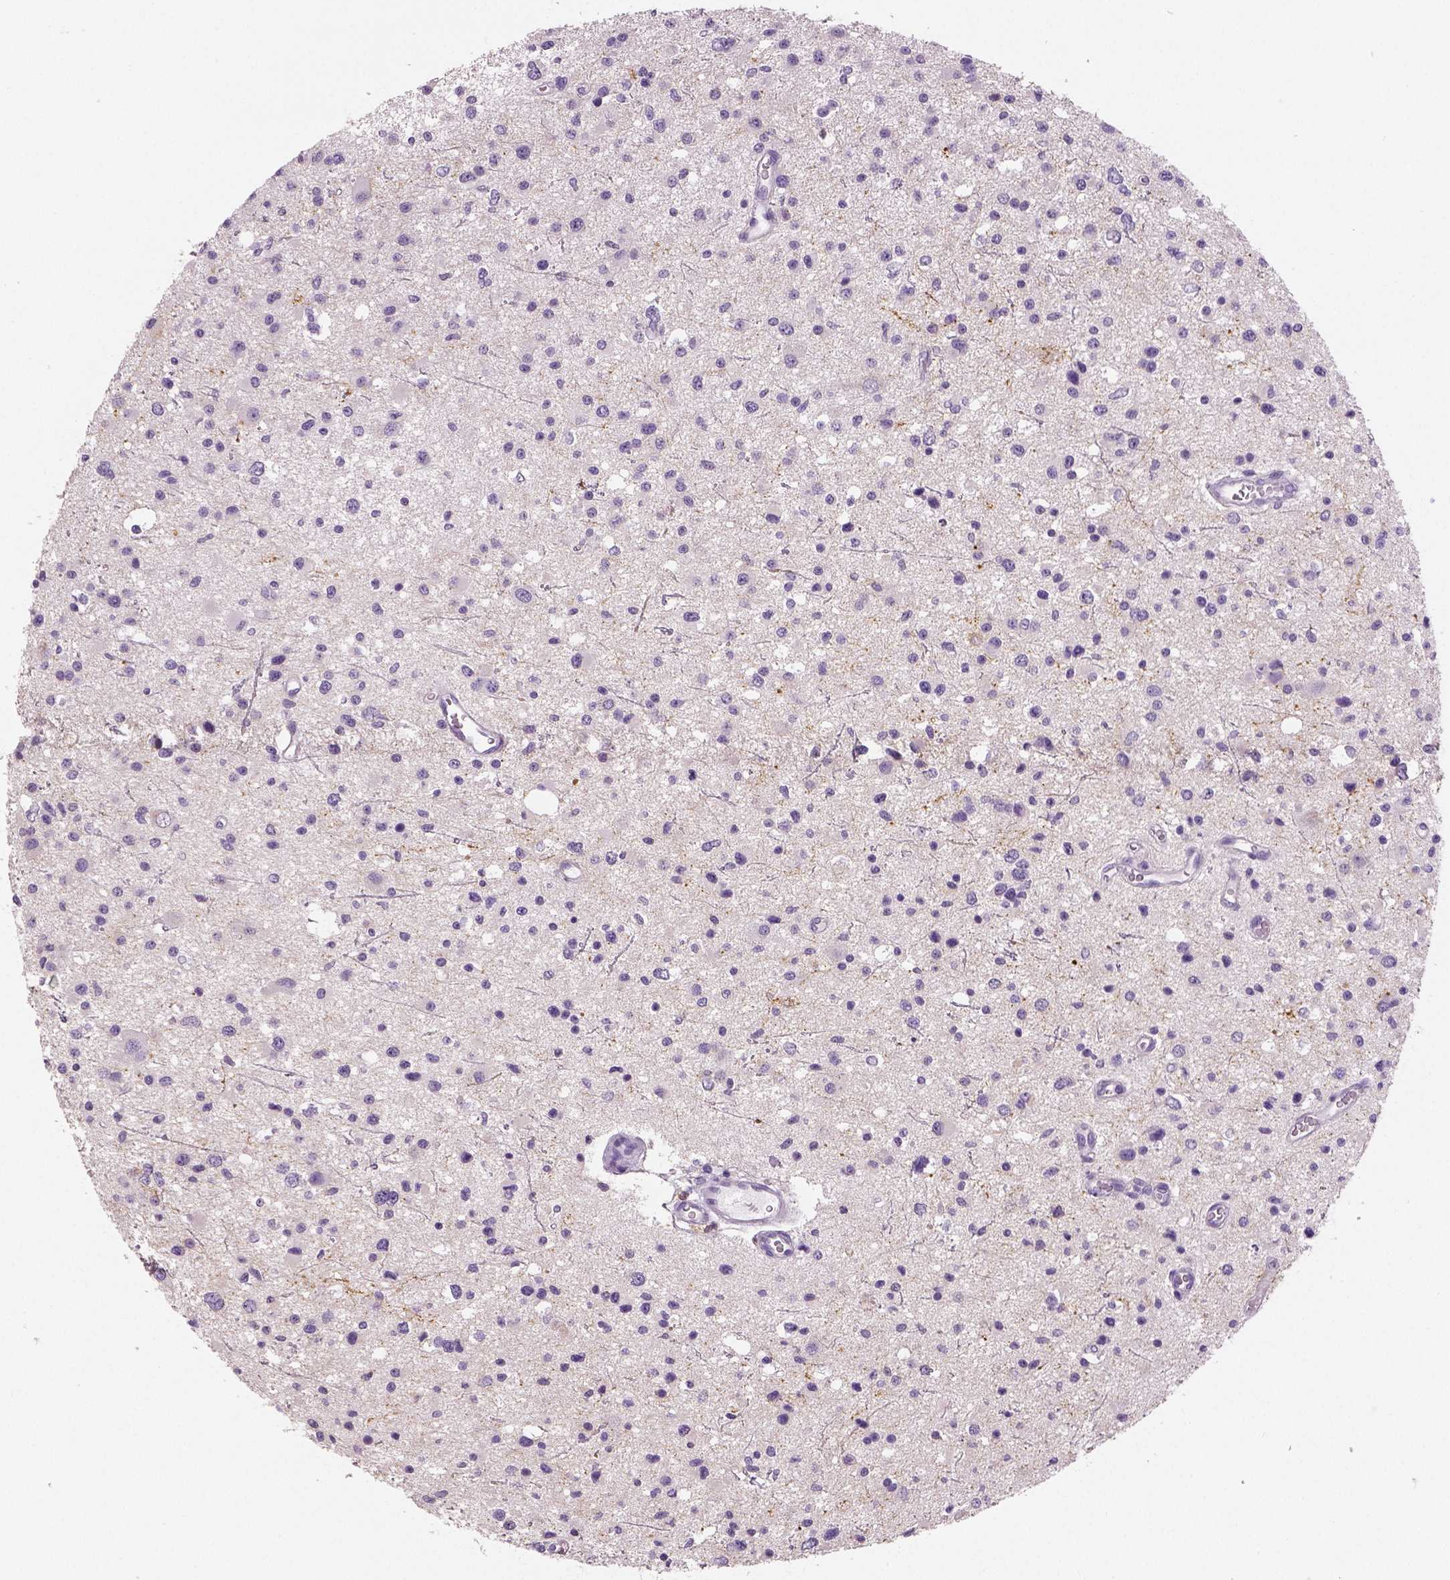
{"staining": {"intensity": "negative", "quantity": "none", "location": "none"}, "tissue": "glioma", "cell_type": "Tumor cells", "image_type": "cancer", "snomed": [{"axis": "morphology", "description": "Glioma, malignant, Low grade"}, {"axis": "topography", "description": "Brain"}], "caption": "This is an IHC image of glioma. There is no expression in tumor cells.", "gene": "NECAB2", "patient": {"sex": "male", "age": 43}}